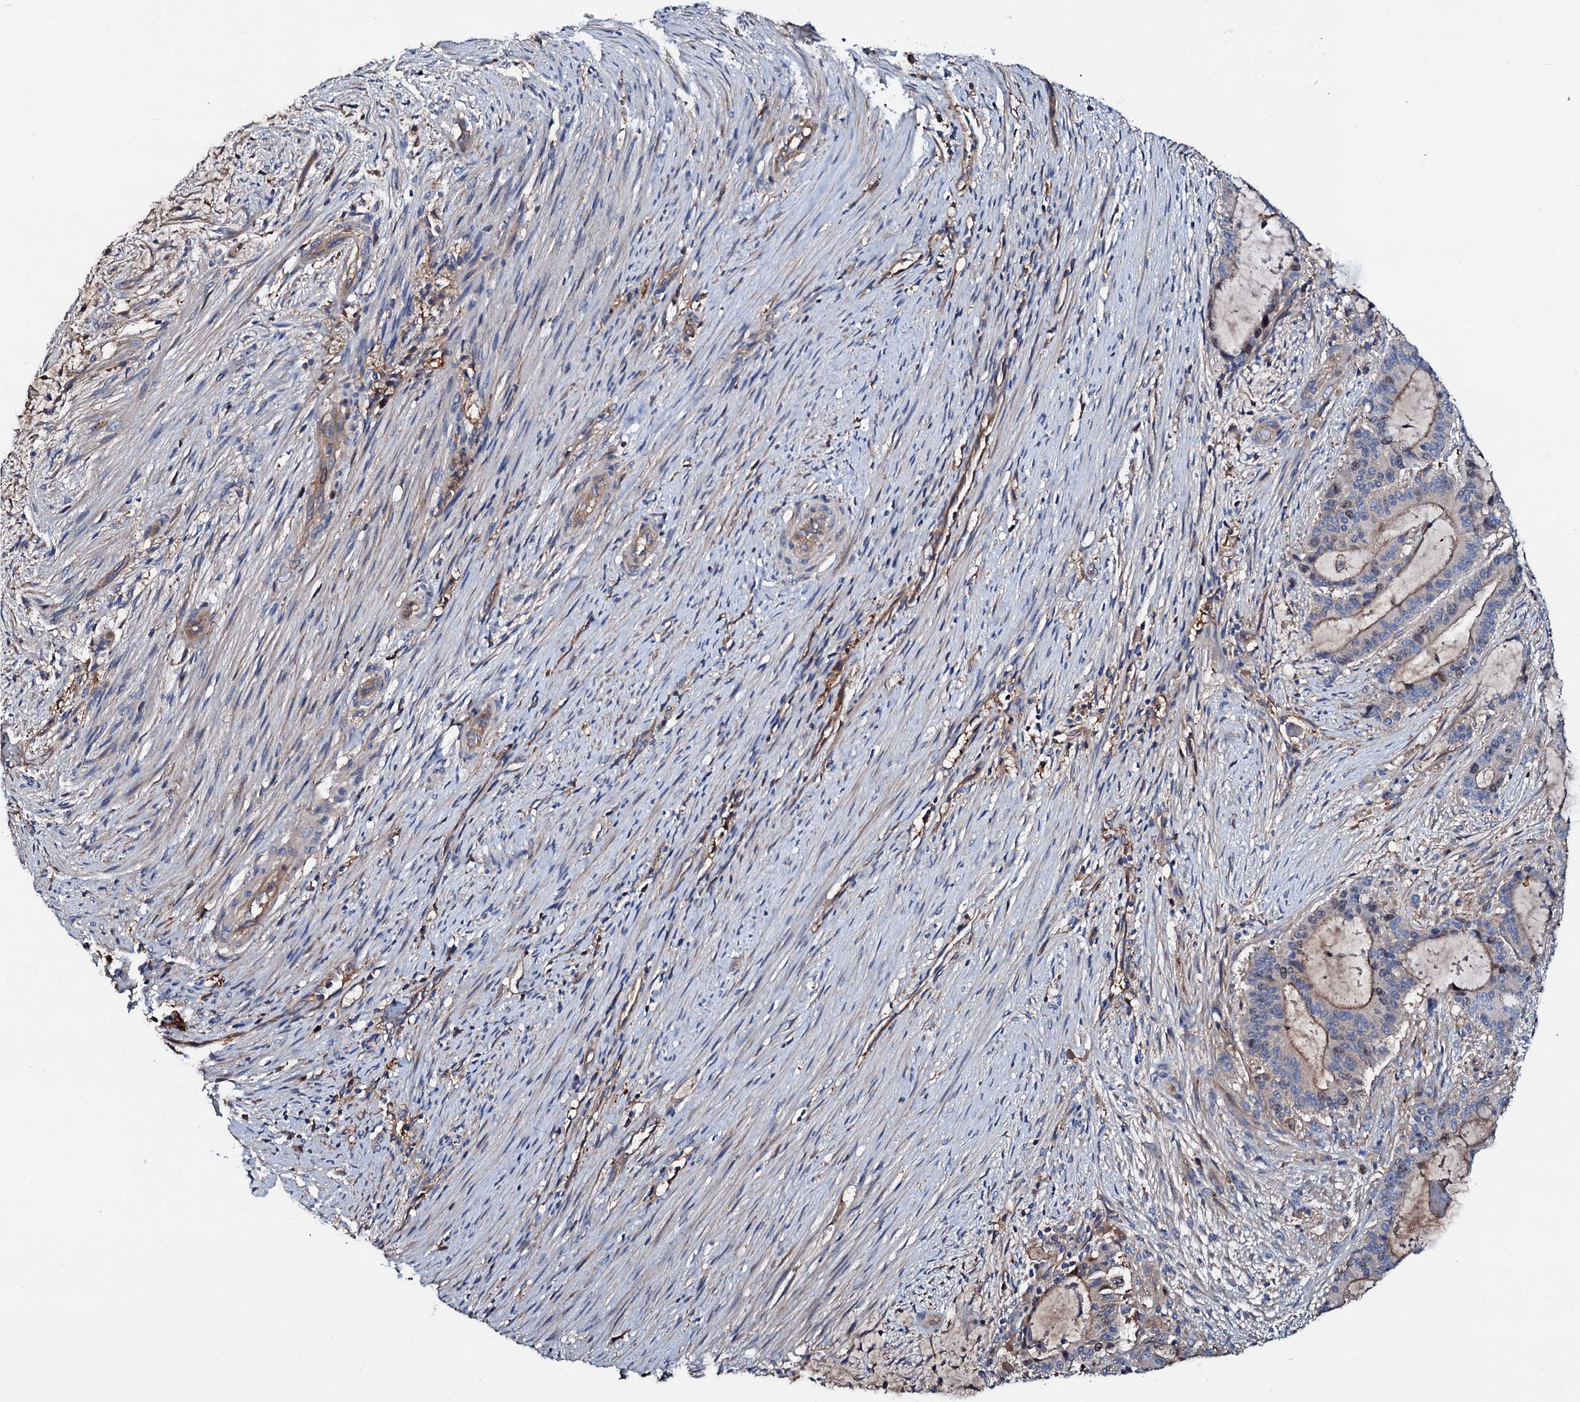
{"staining": {"intensity": "moderate", "quantity": "<25%", "location": "cytoplasmic/membranous,nuclear"}, "tissue": "liver cancer", "cell_type": "Tumor cells", "image_type": "cancer", "snomed": [{"axis": "morphology", "description": "Normal tissue, NOS"}, {"axis": "morphology", "description": "Cholangiocarcinoma"}, {"axis": "topography", "description": "Liver"}, {"axis": "topography", "description": "Peripheral nerve tissue"}], "caption": "The histopathology image exhibits a brown stain indicating the presence of a protein in the cytoplasmic/membranous and nuclear of tumor cells in liver cancer.", "gene": "CSKMT", "patient": {"sex": "female", "age": 73}}